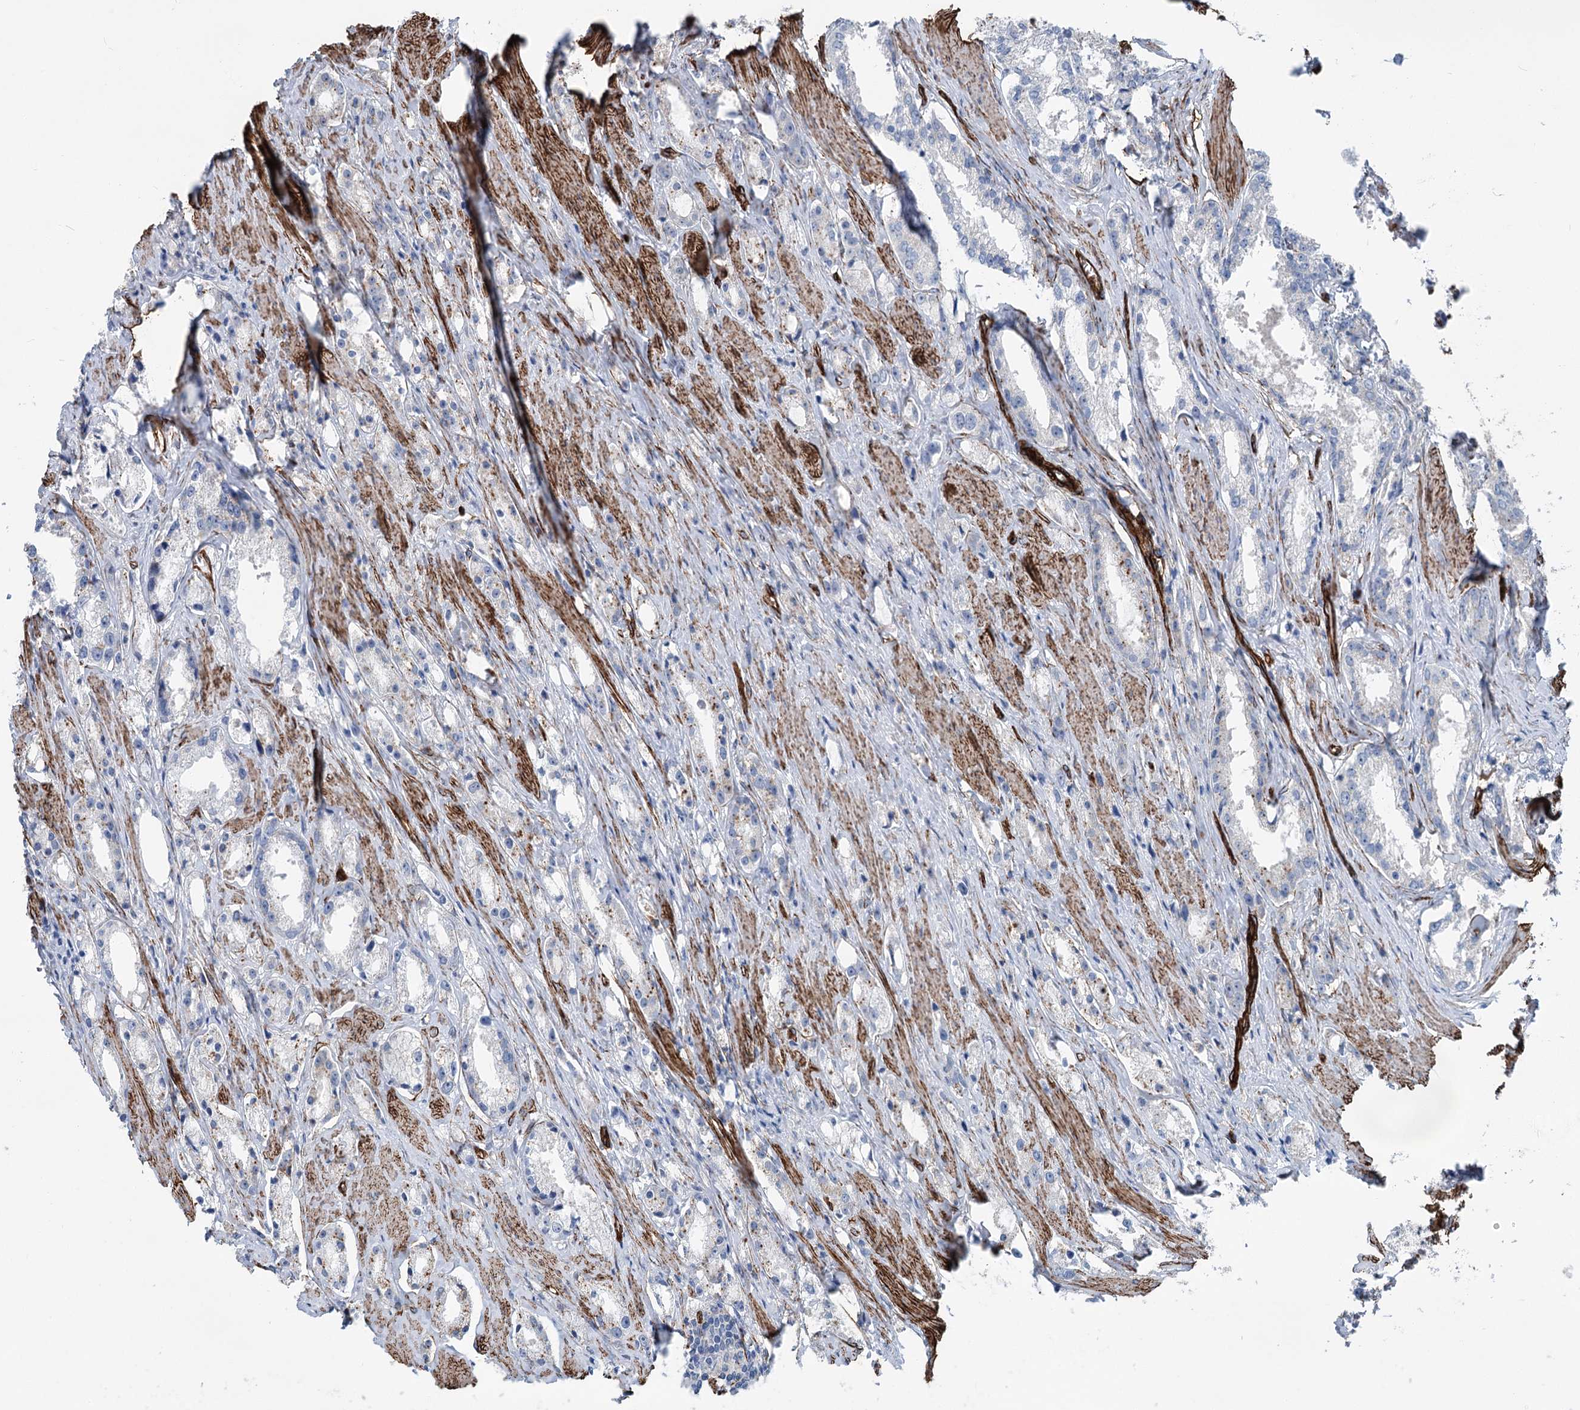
{"staining": {"intensity": "negative", "quantity": "none", "location": "none"}, "tissue": "prostate cancer", "cell_type": "Tumor cells", "image_type": "cancer", "snomed": [{"axis": "morphology", "description": "Adenocarcinoma, High grade"}, {"axis": "topography", "description": "Prostate"}], "caption": "Protein analysis of prostate cancer displays no significant expression in tumor cells.", "gene": "IQSEC1", "patient": {"sex": "male", "age": 66}}